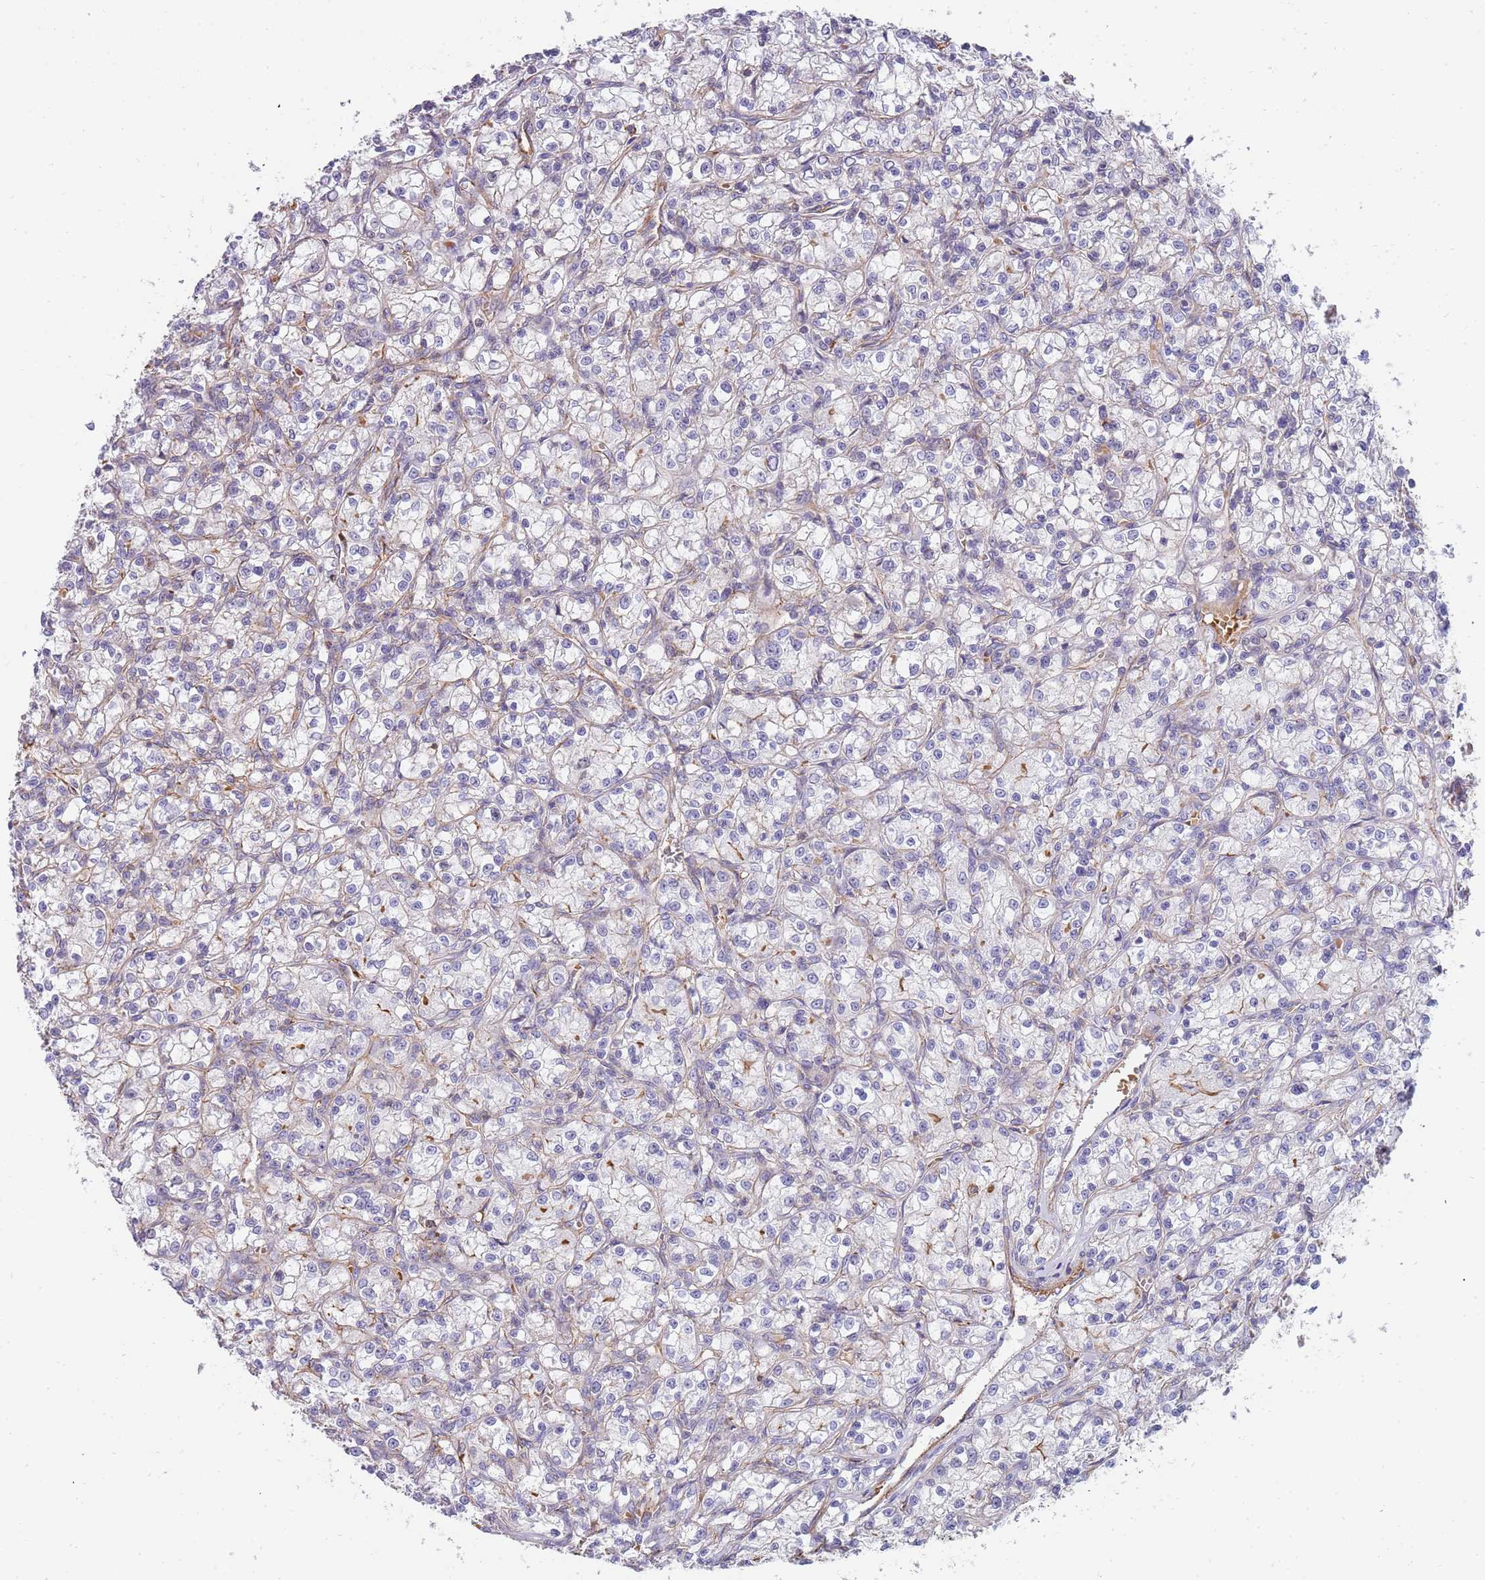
{"staining": {"intensity": "negative", "quantity": "none", "location": "none"}, "tissue": "renal cancer", "cell_type": "Tumor cells", "image_type": "cancer", "snomed": [{"axis": "morphology", "description": "Adenocarcinoma, NOS"}, {"axis": "topography", "description": "Kidney"}], "caption": "This is an immunohistochemistry histopathology image of human renal cancer. There is no staining in tumor cells.", "gene": "GFRAL", "patient": {"sex": "female", "age": 59}}